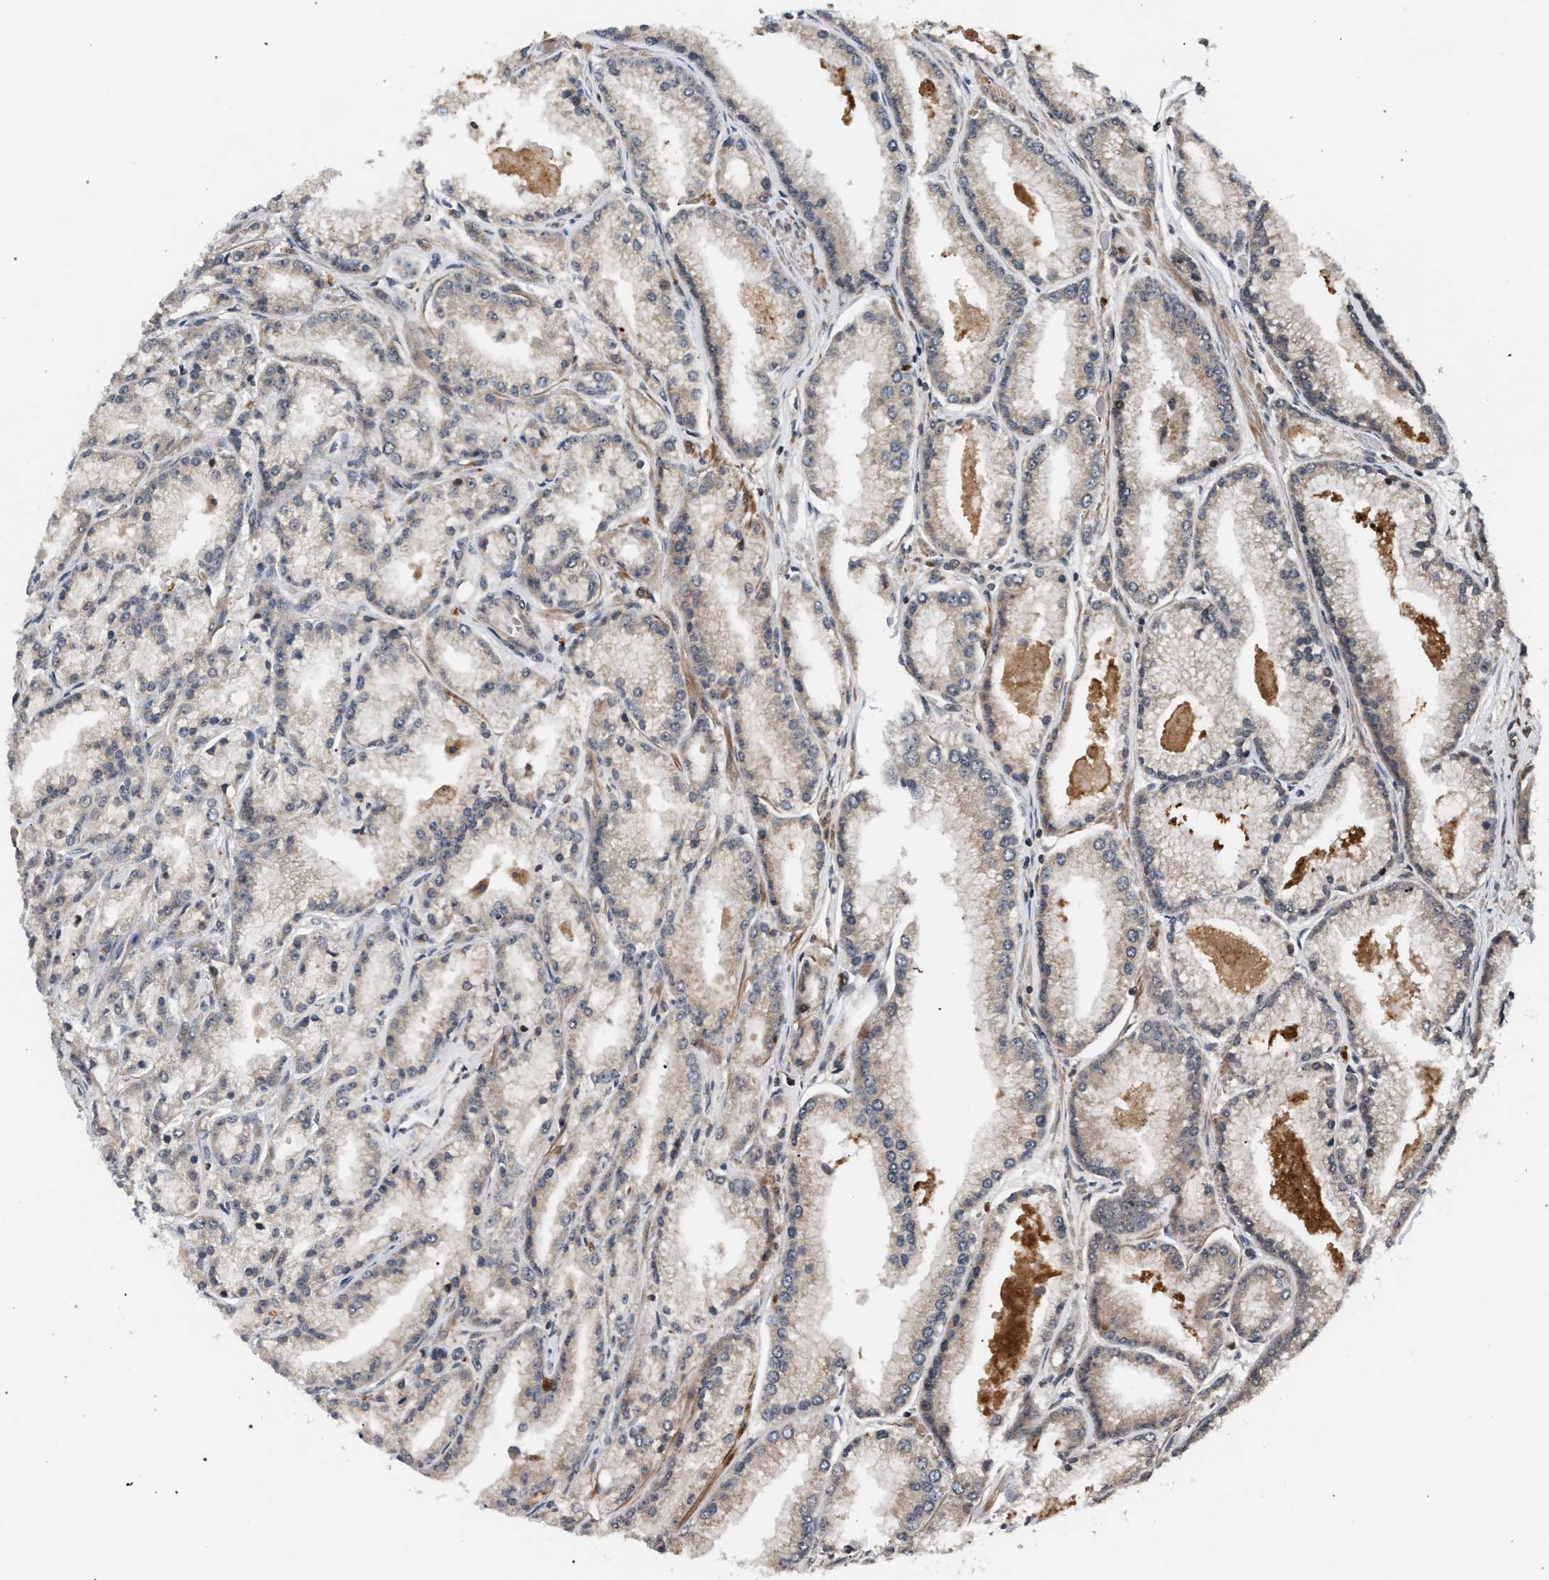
{"staining": {"intensity": "weak", "quantity": "<25%", "location": "cytoplasmic/membranous"}, "tissue": "prostate cancer", "cell_type": "Tumor cells", "image_type": "cancer", "snomed": [{"axis": "morphology", "description": "Adenocarcinoma, High grade"}, {"axis": "topography", "description": "Prostate"}], "caption": "A micrograph of prostate high-grade adenocarcinoma stained for a protein shows no brown staining in tumor cells. Nuclei are stained in blue.", "gene": "IRAK4", "patient": {"sex": "male", "age": 61}}